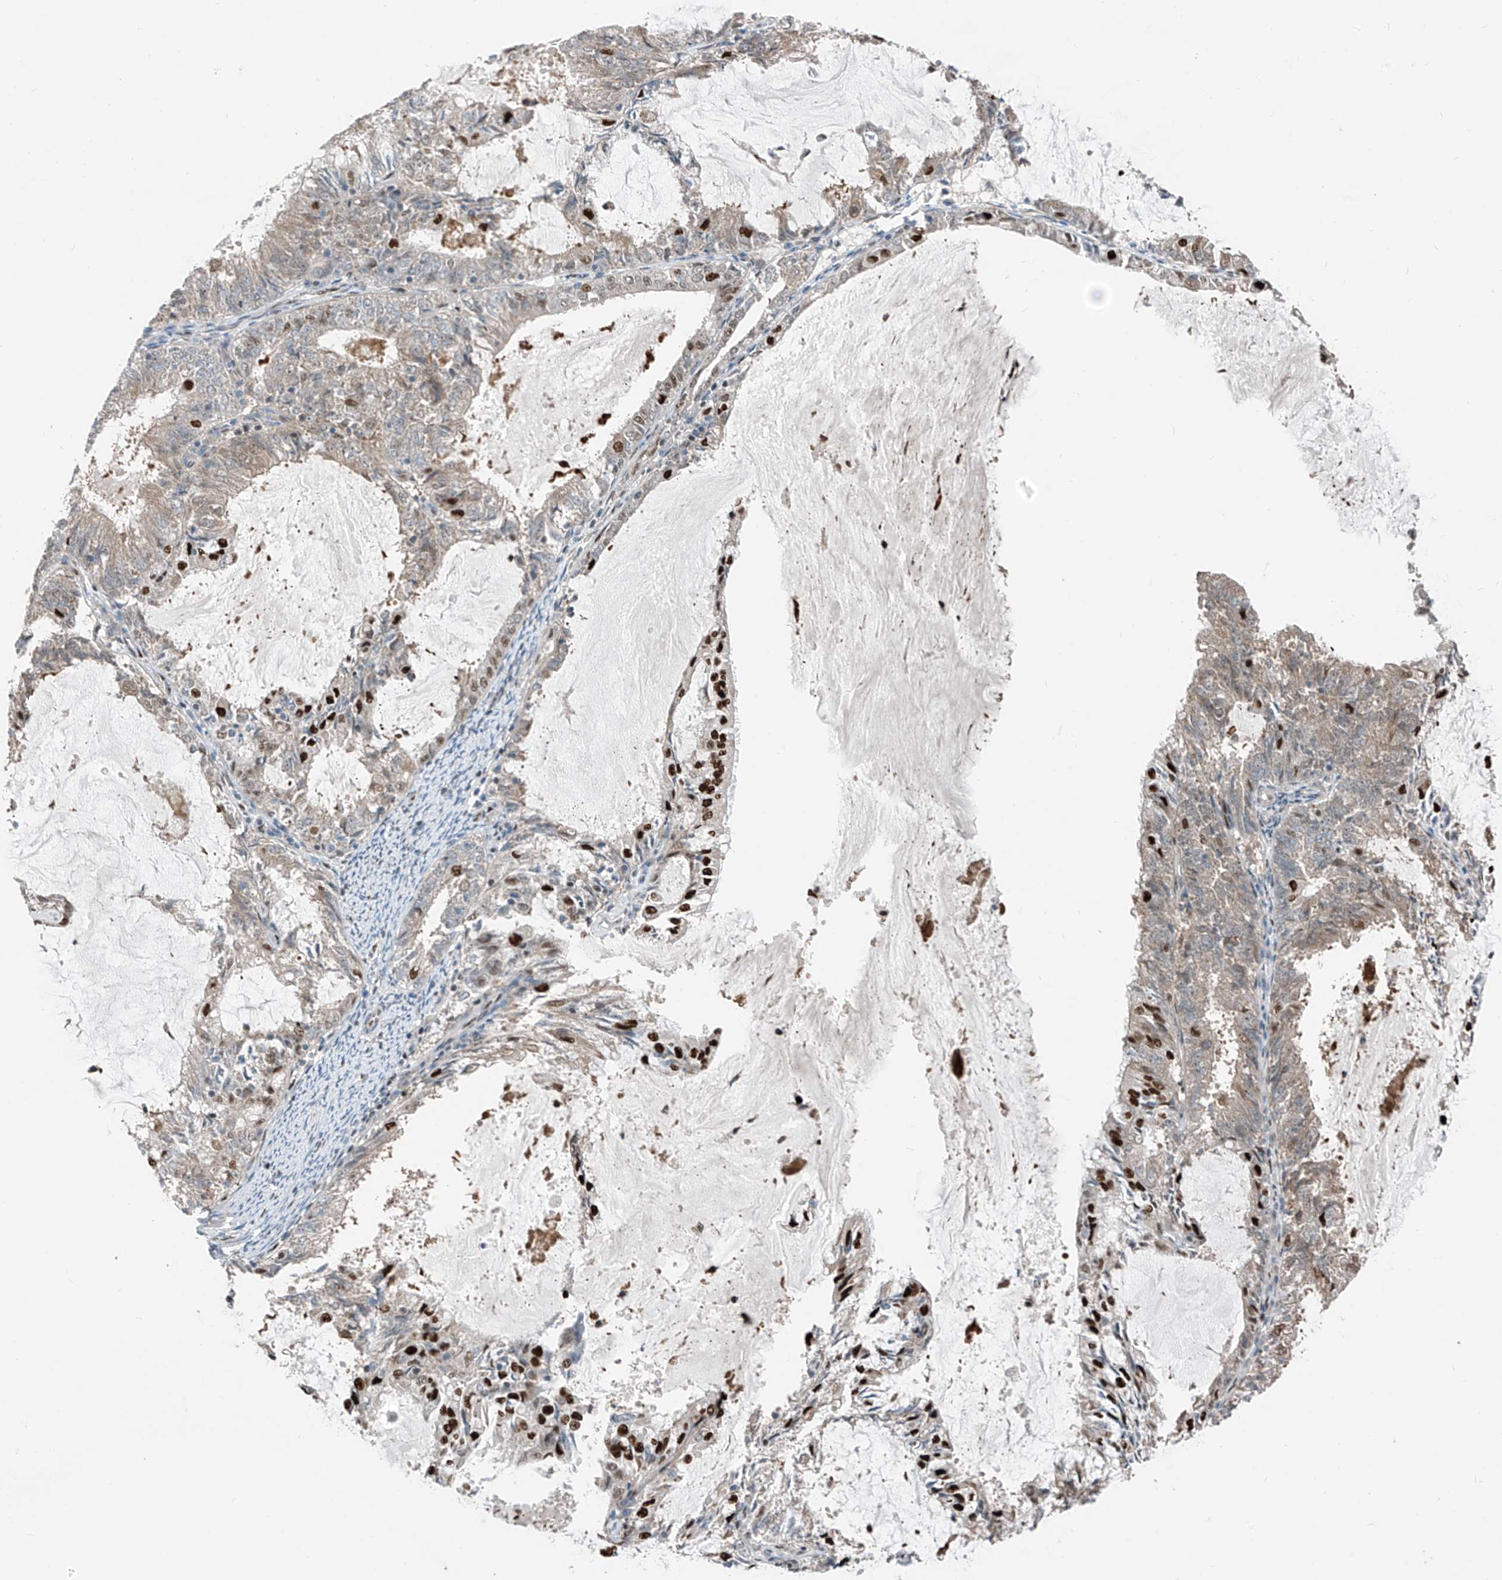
{"staining": {"intensity": "strong", "quantity": "<25%", "location": "nuclear"}, "tissue": "endometrial cancer", "cell_type": "Tumor cells", "image_type": "cancer", "snomed": [{"axis": "morphology", "description": "Adenocarcinoma, NOS"}, {"axis": "topography", "description": "Endometrium"}], "caption": "Tumor cells reveal medium levels of strong nuclear positivity in about <25% of cells in endometrial cancer (adenocarcinoma).", "gene": "RBP7", "patient": {"sex": "female", "age": 57}}